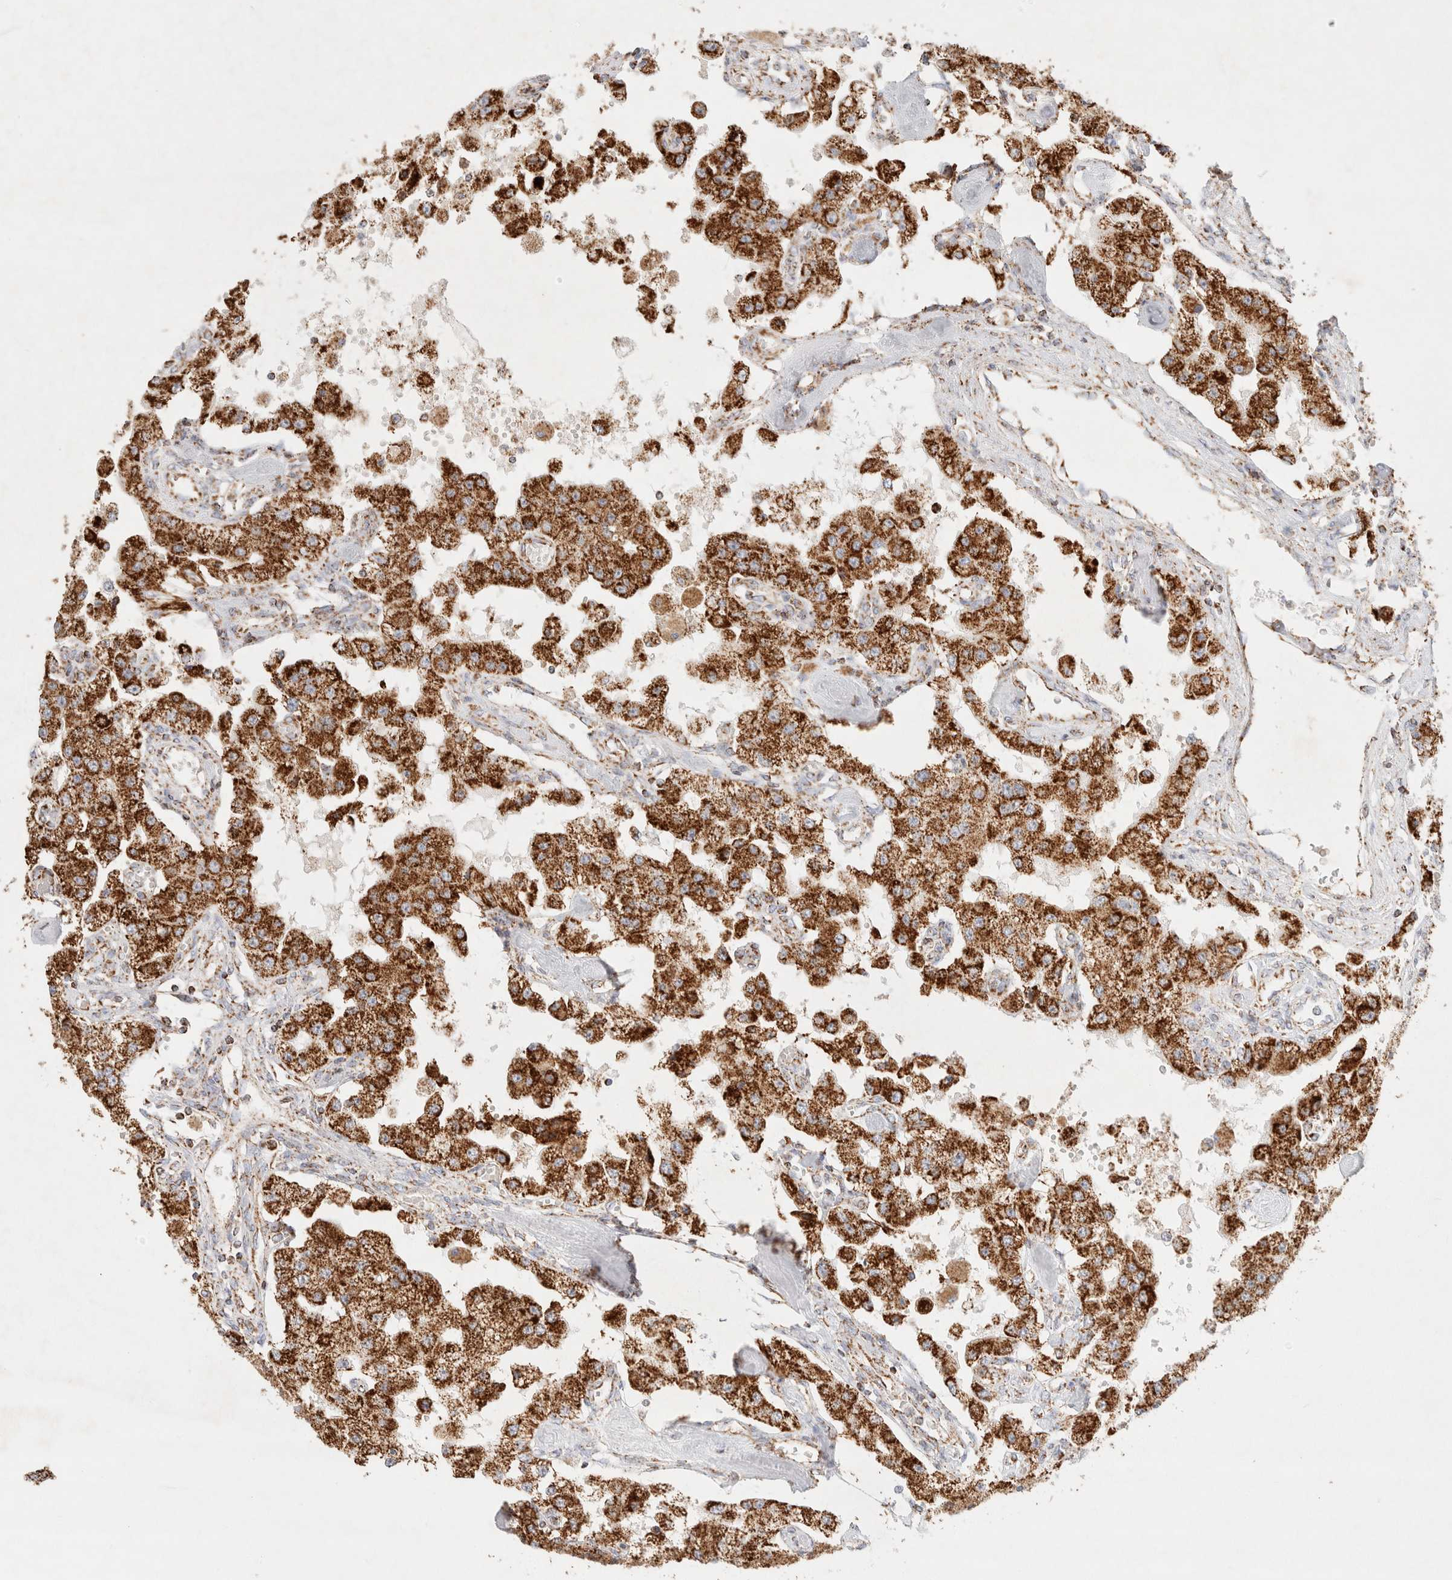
{"staining": {"intensity": "strong", "quantity": ">75%", "location": "cytoplasmic/membranous"}, "tissue": "carcinoid", "cell_type": "Tumor cells", "image_type": "cancer", "snomed": [{"axis": "morphology", "description": "Carcinoid, malignant, NOS"}, {"axis": "topography", "description": "Pancreas"}], "caption": "Carcinoid stained for a protein (brown) displays strong cytoplasmic/membranous positive staining in about >75% of tumor cells.", "gene": "PHB2", "patient": {"sex": "male", "age": 41}}